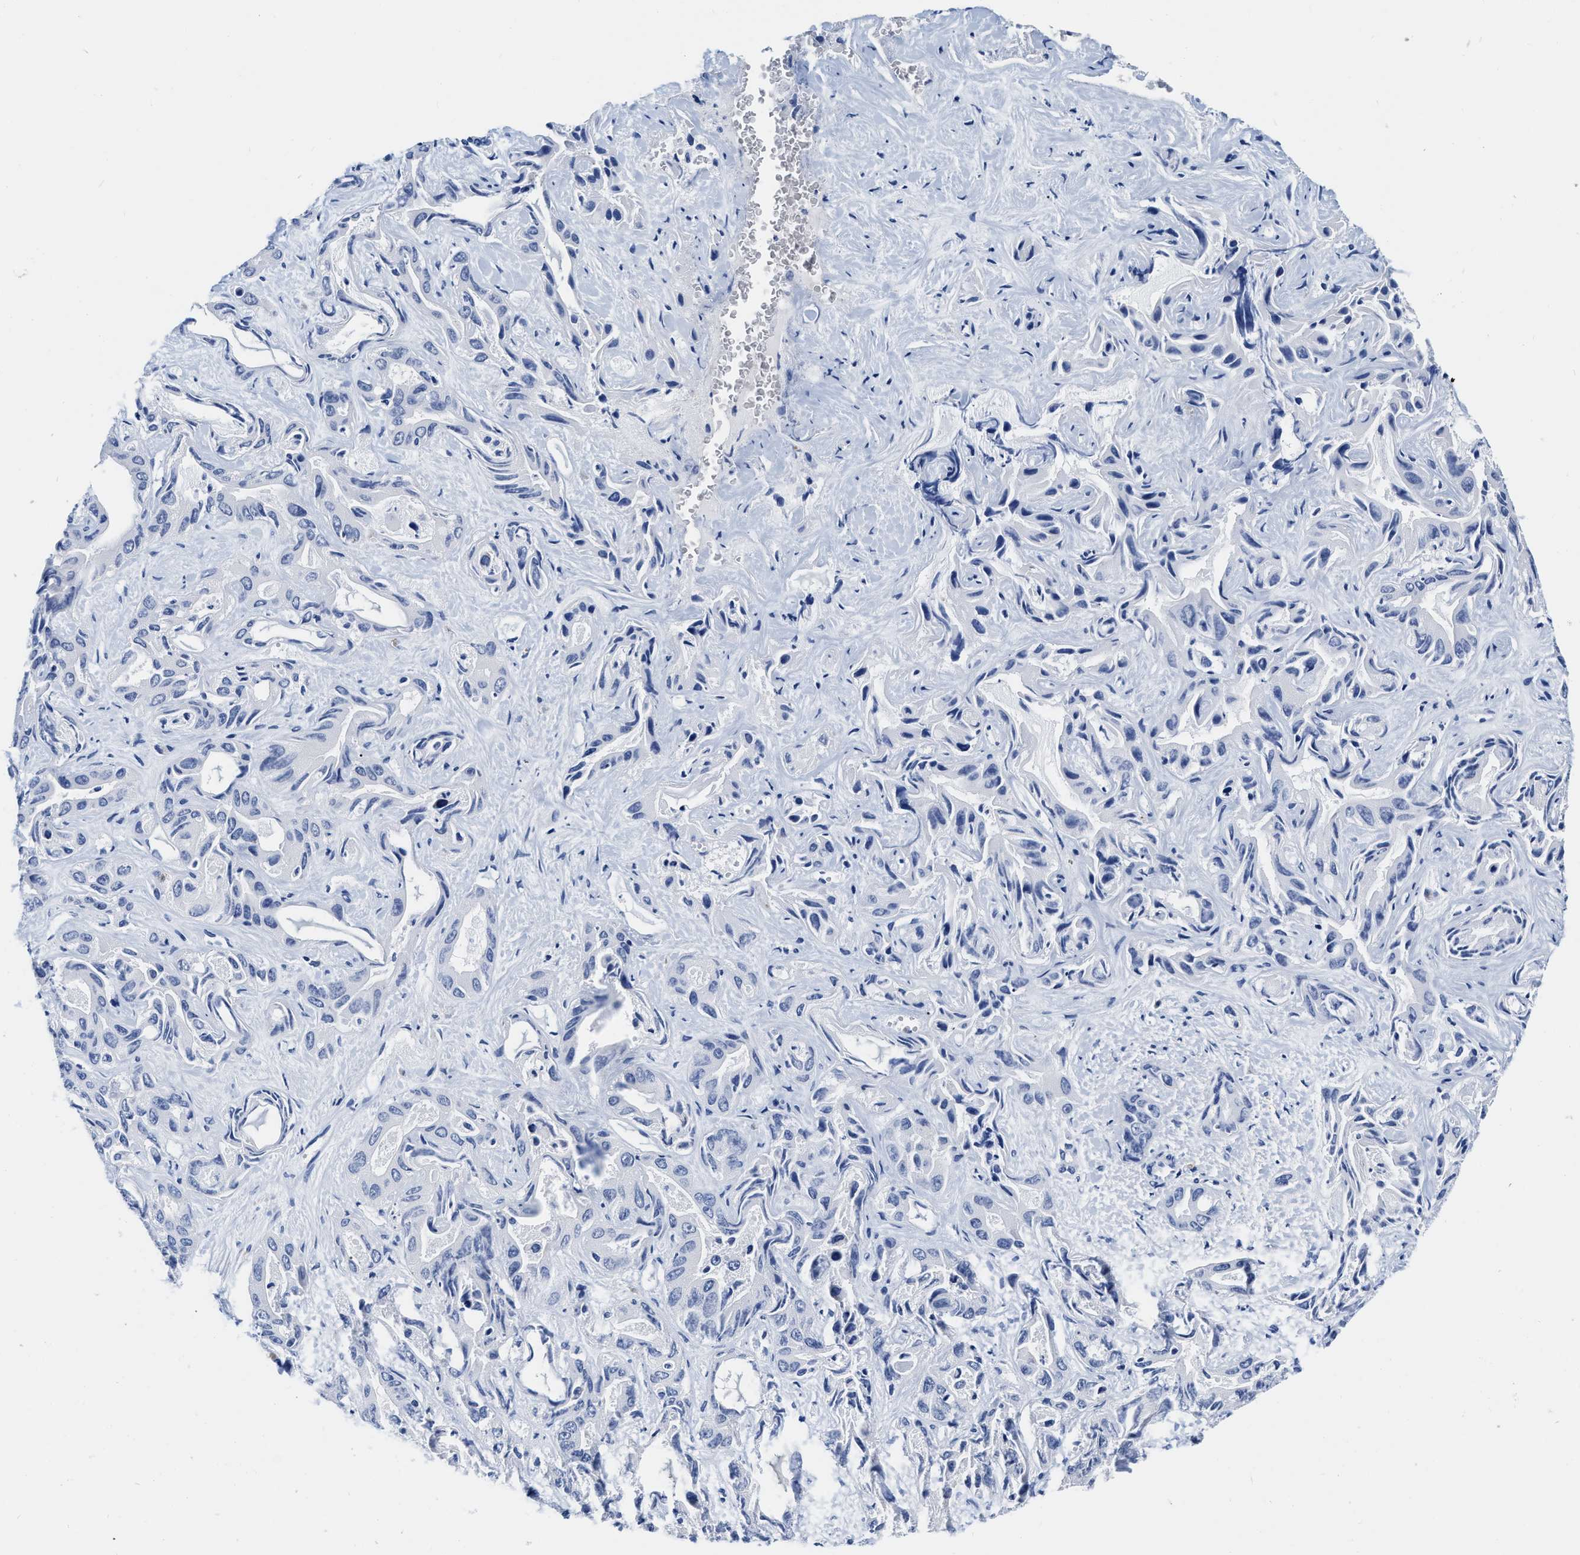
{"staining": {"intensity": "negative", "quantity": "none", "location": "none"}, "tissue": "liver cancer", "cell_type": "Tumor cells", "image_type": "cancer", "snomed": [{"axis": "morphology", "description": "Cholangiocarcinoma"}, {"axis": "topography", "description": "Liver"}], "caption": "Liver cancer was stained to show a protein in brown. There is no significant expression in tumor cells.", "gene": "CER1", "patient": {"sex": "female", "age": 52}}